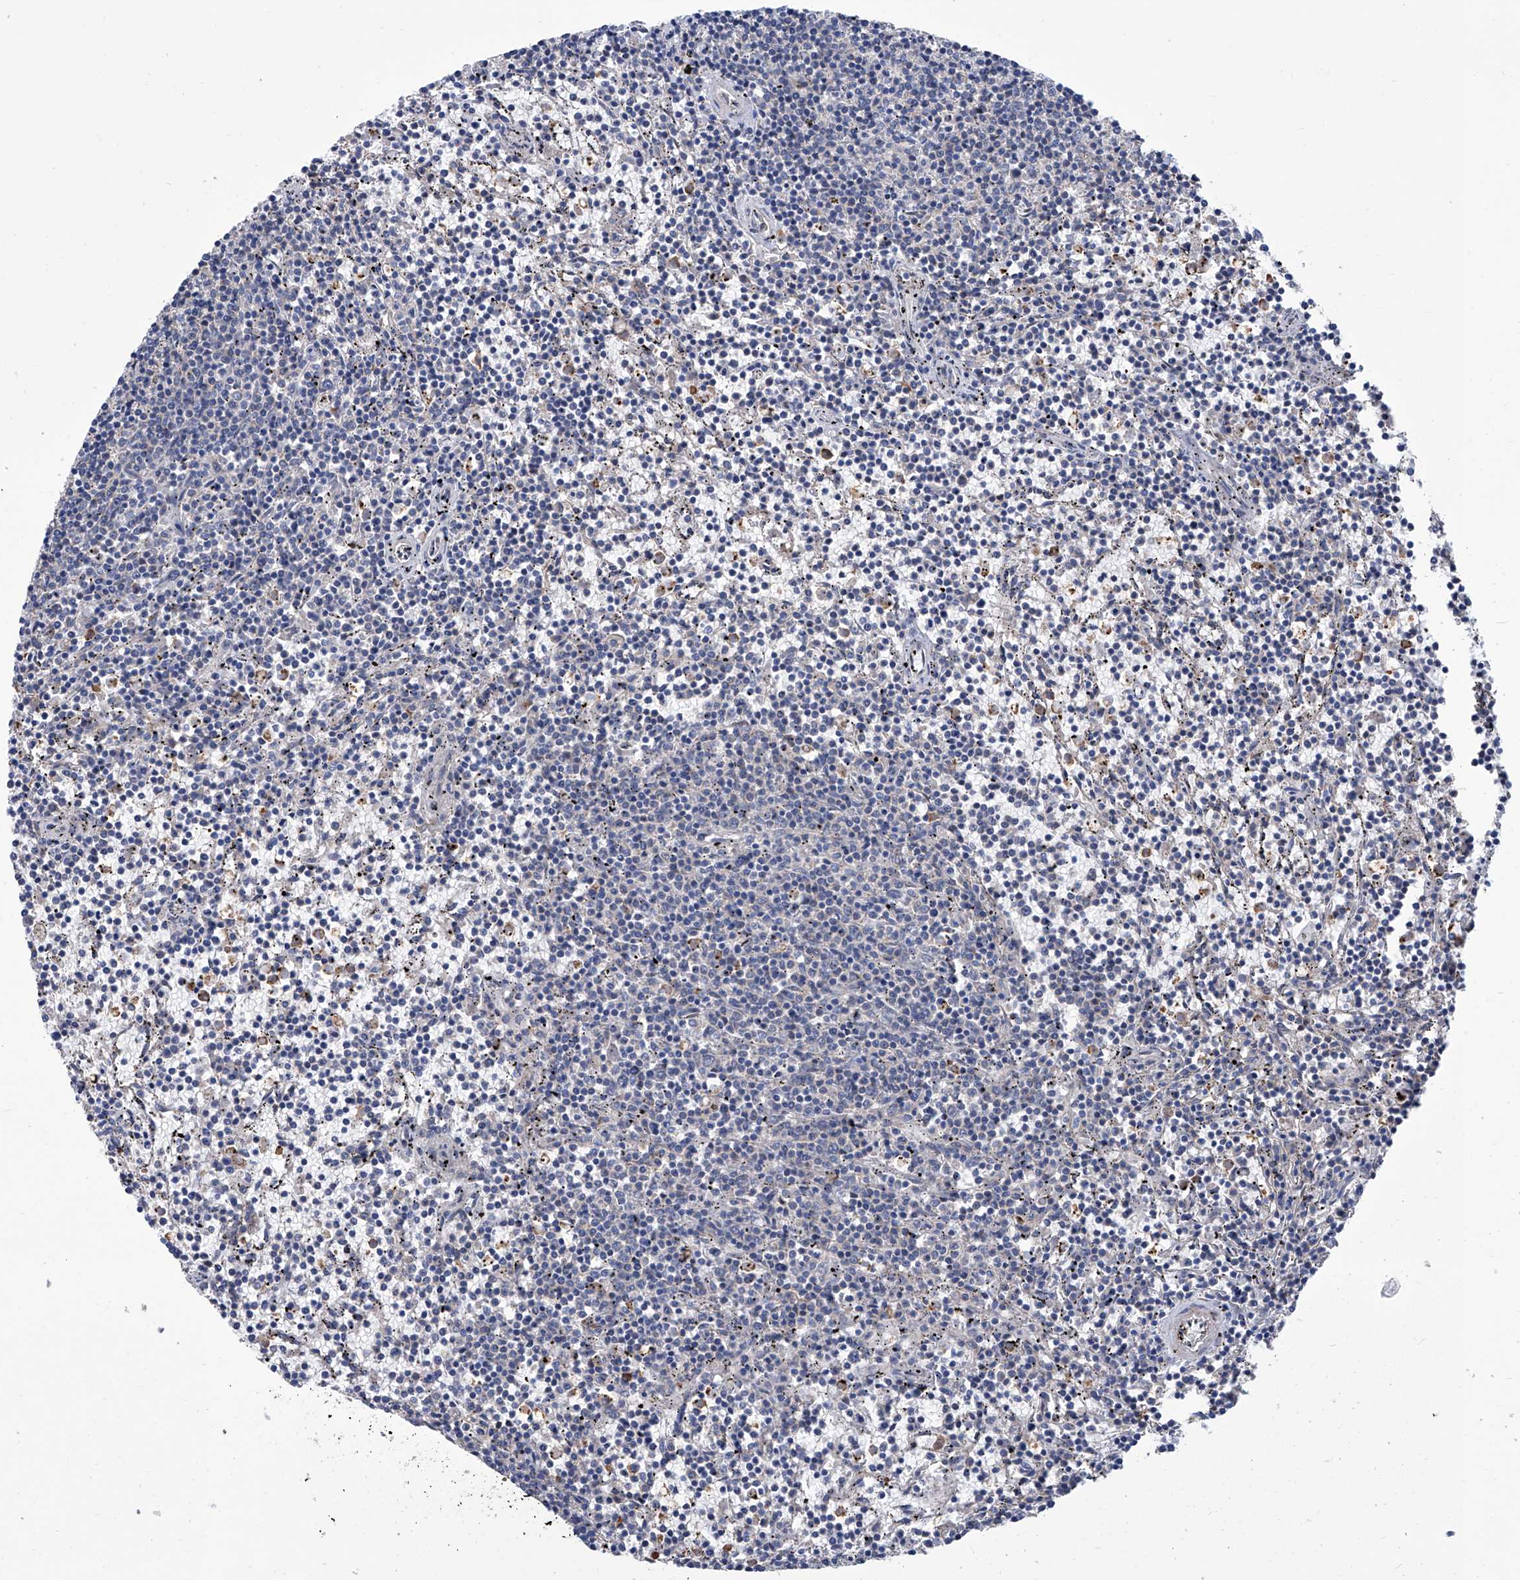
{"staining": {"intensity": "negative", "quantity": "none", "location": "none"}, "tissue": "lymphoma", "cell_type": "Tumor cells", "image_type": "cancer", "snomed": [{"axis": "morphology", "description": "Malignant lymphoma, non-Hodgkin's type, Low grade"}, {"axis": "topography", "description": "Spleen"}], "caption": "Protein analysis of low-grade malignant lymphoma, non-Hodgkin's type reveals no significant staining in tumor cells.", "gene": "SMS", "patient": {"sex": "female", "age": 50}}